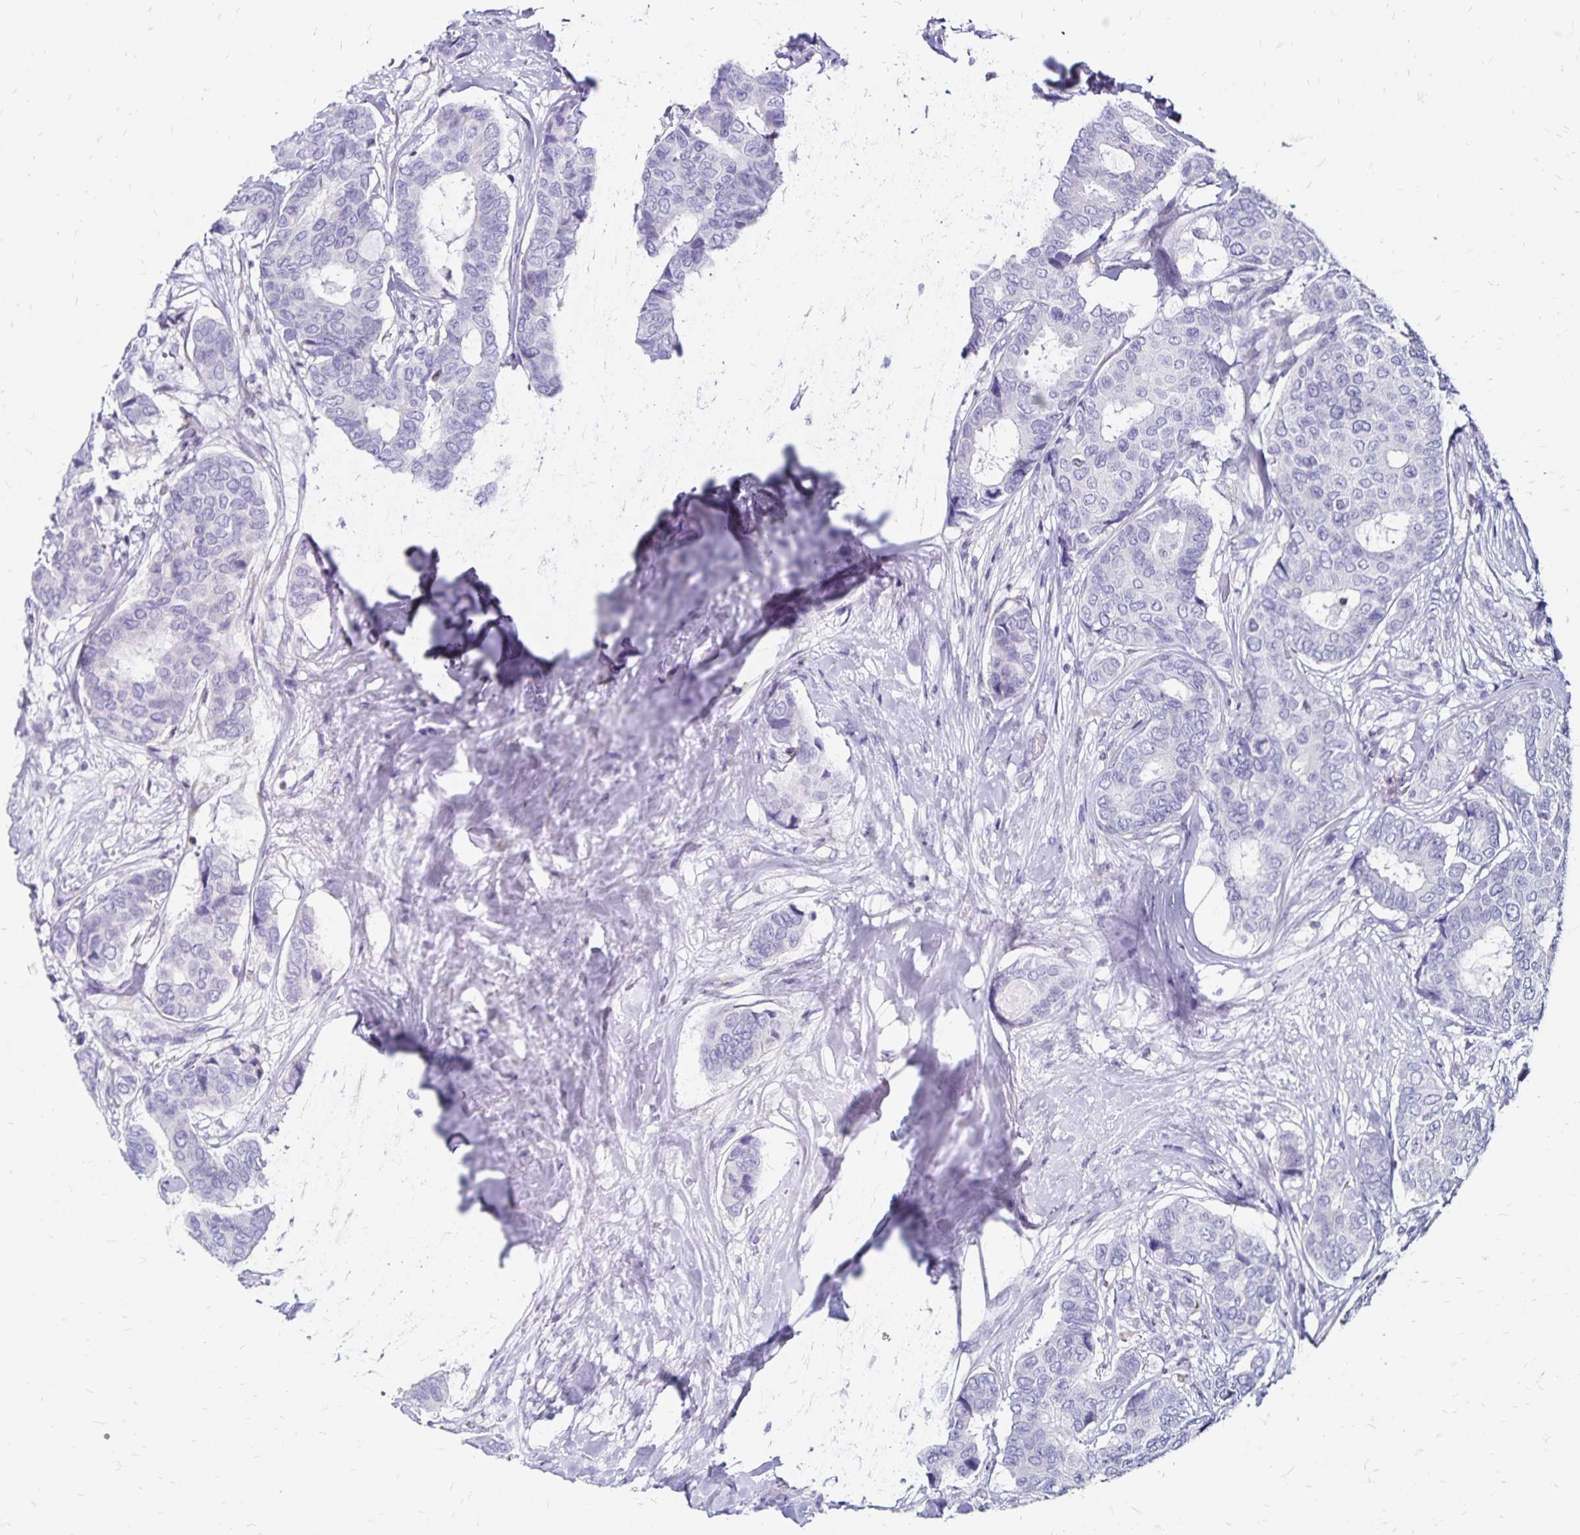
{"staining": {"intensity": "negative", "quantity": "none", "location": "none"}, "tissue": "breast cancer", "cell_type": "Tumor cells", "image_type": "cancer", "snomed": [{"axis": "morphology", "description": "Duct carcinoma"}, {"axis": "topography", "description": "Breast"}], "caption": "Immunohistochemical staining of human breast infiltrating ductal carcinoma displays no significant staining in tumor cells.", "gene": "IKZF1", "patient": {"sex": "female", "age": 75}}